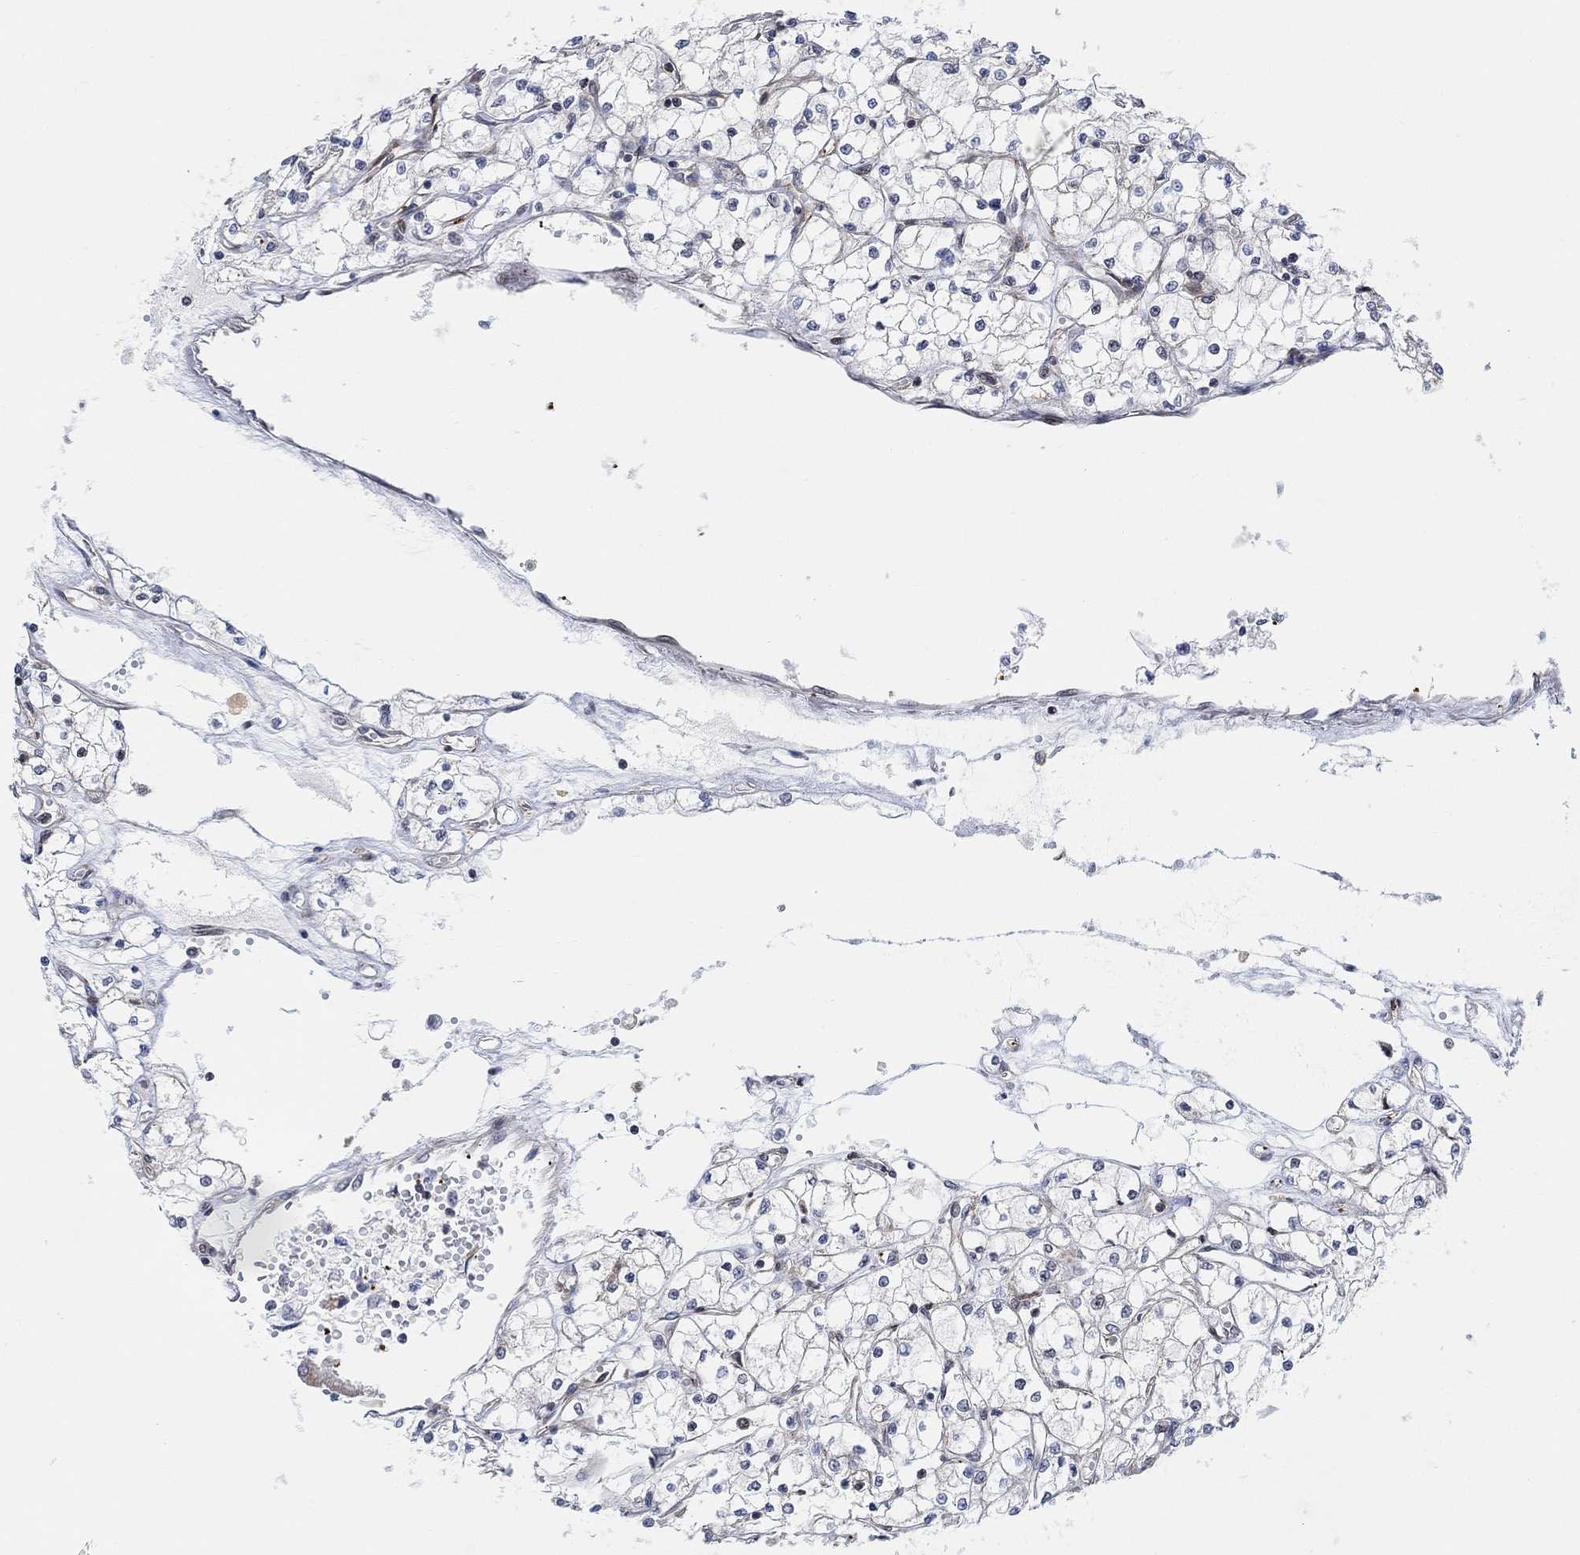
{"staining": {"intensity": "negative", "quantity": "none", "location": "none"}, "tissue": "renal cancer", "cell_type": "Tumor cells", "image_type": "cancer", "snomed": [{"axis": "morphology", "description": "Adenocarcinoma, NOS"}, {"axis": "topography", "description": "Kidney"}], "caption": "Immunohistochemical staining of human renal adenocarcinoma demonstrates no significant positivity in tumor cells.", "gene": "PWWP2B", "patient": {"sex": "male", "age": 67}}